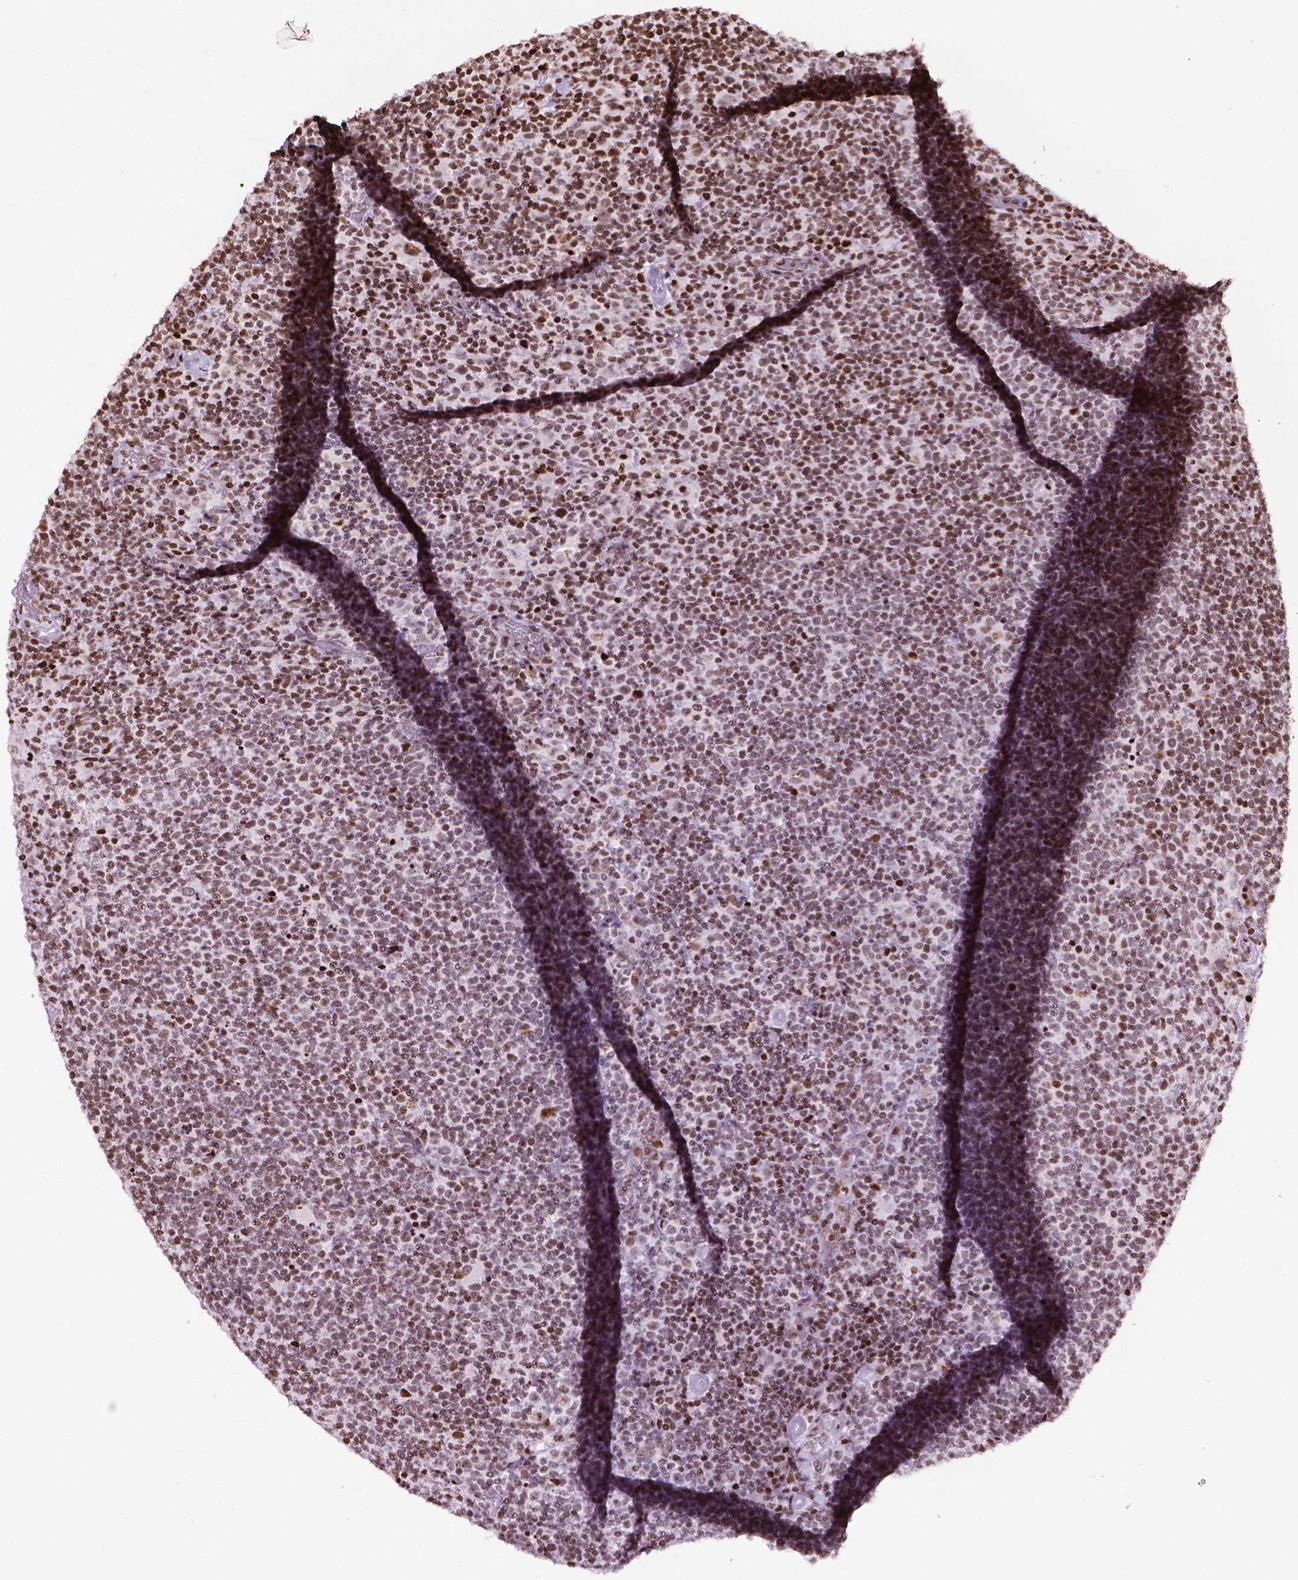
{"staining": {"intensity": "moderate", "quantity": ">75%", "location": "nuclear"}, "tissue": "lymphoma", "cell_type": "Tumor cells", "image_type": "cancer", "snomed": [{"axis": "morphology", "description": "Malignant lymphoma, non-Hodgkin's type, High grade"}, {"axis": "topography", "description": "Lymph node"}], "caption": "An image of high-grade malignant lymphoma, non-Hodgkin's type stained for a protein demonstrates moderate nuclear brown staining in tumor cells.", "gene": "TMEM250", "patient": {"sex": "male", "age": 61}}